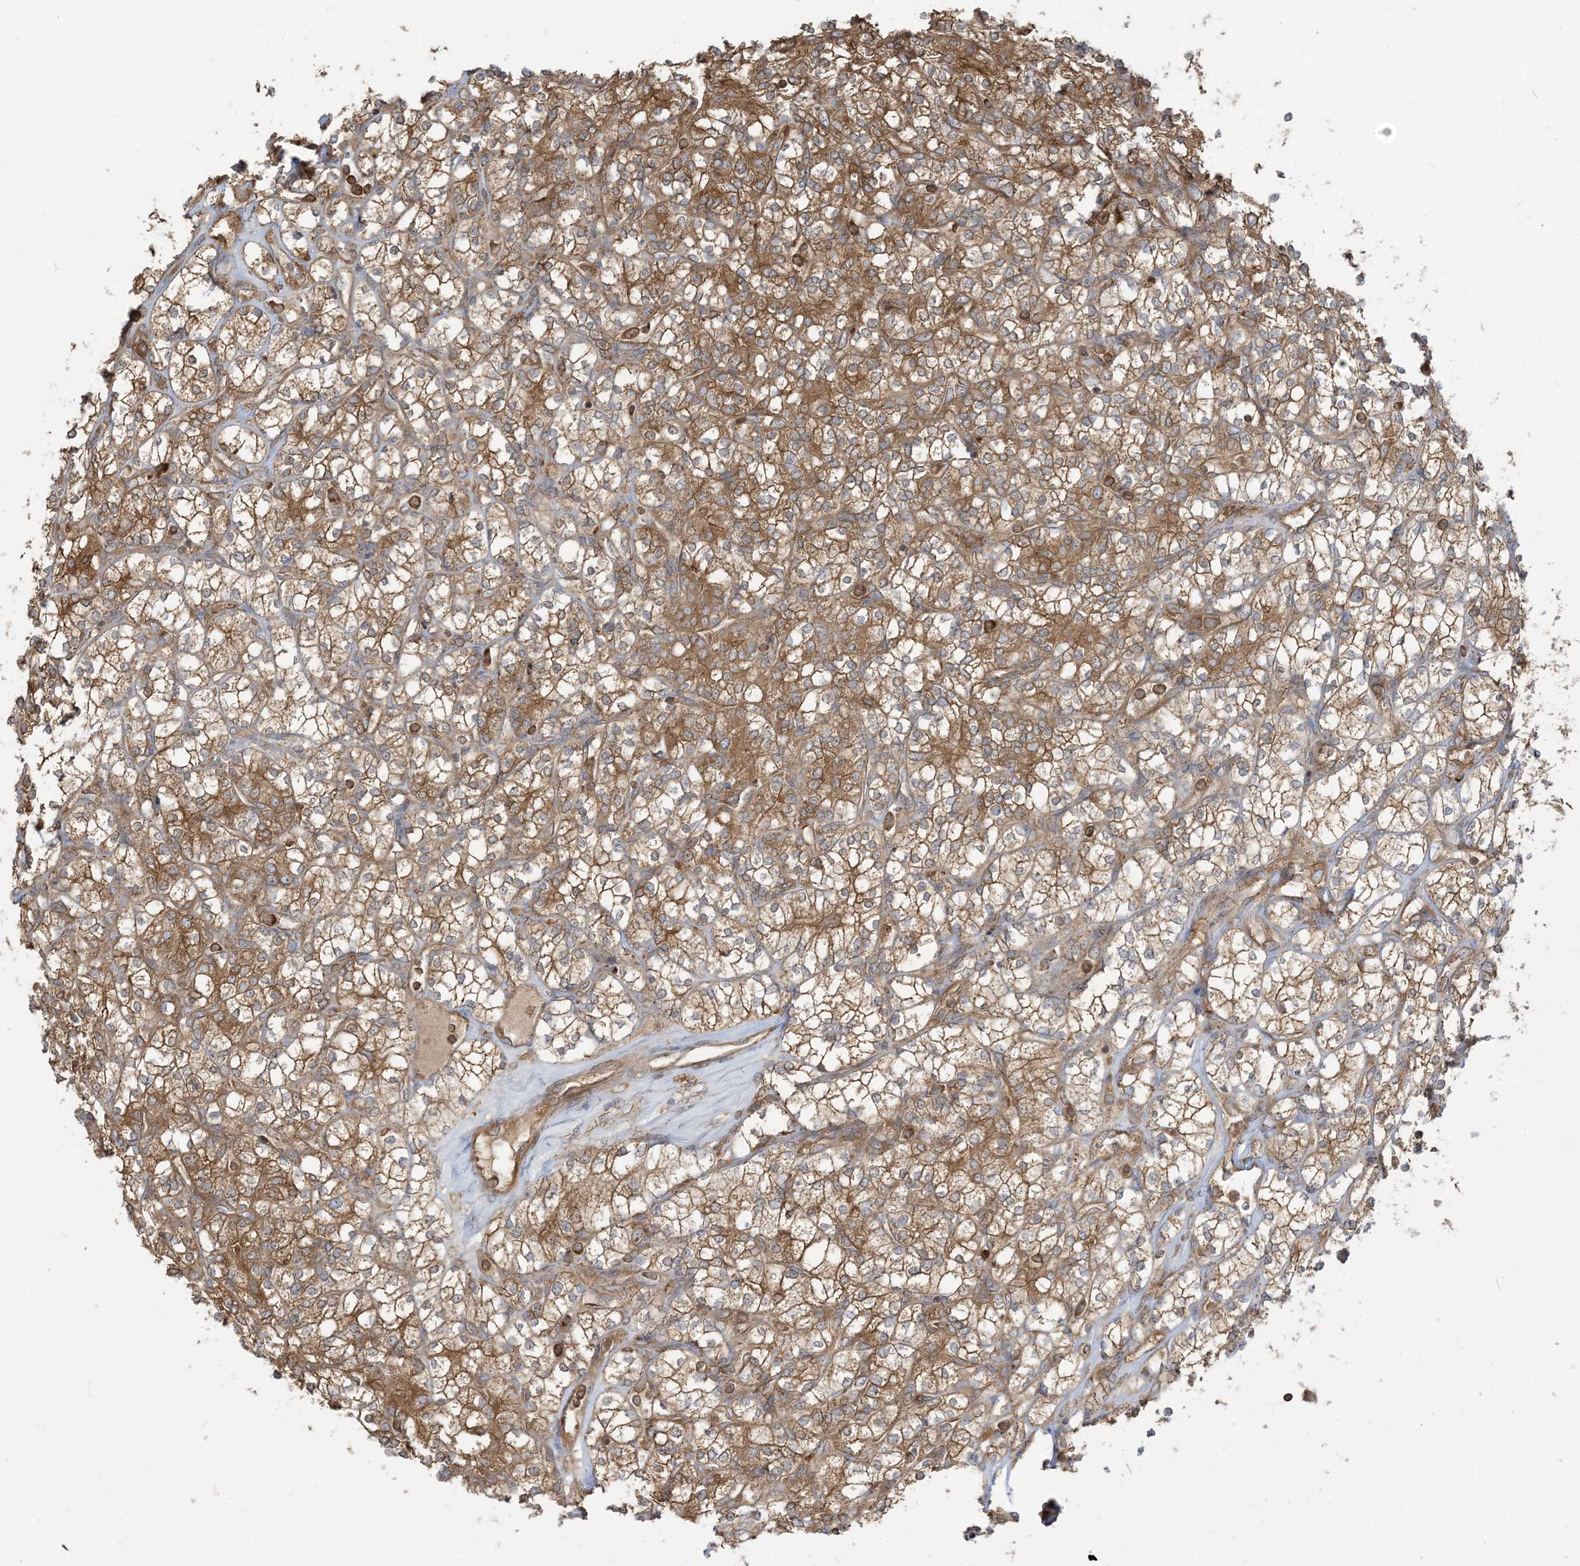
{"staining": {"intensity": "moderate", "quantity": ">75%", "location": "cytoplasmic/membranous"}, "tissue": "renal cancer", "cell_type": "Tumor cells", "image_type": "cancer", "snomed": [{"axis": "morphology", "description": "Adenocarcinoma, NOS"}, {"axis": "topography", "description": "Kidney"}], "caption": "Immunohistochemical staining of human renal cancer (adenocarcinoma) reveals medium levels of moderate cytoplasmic/membranous staining in approximately >75% of tumor cells.", "gene": "SRP72", "patient": {"sex": "male", "age": 77}}